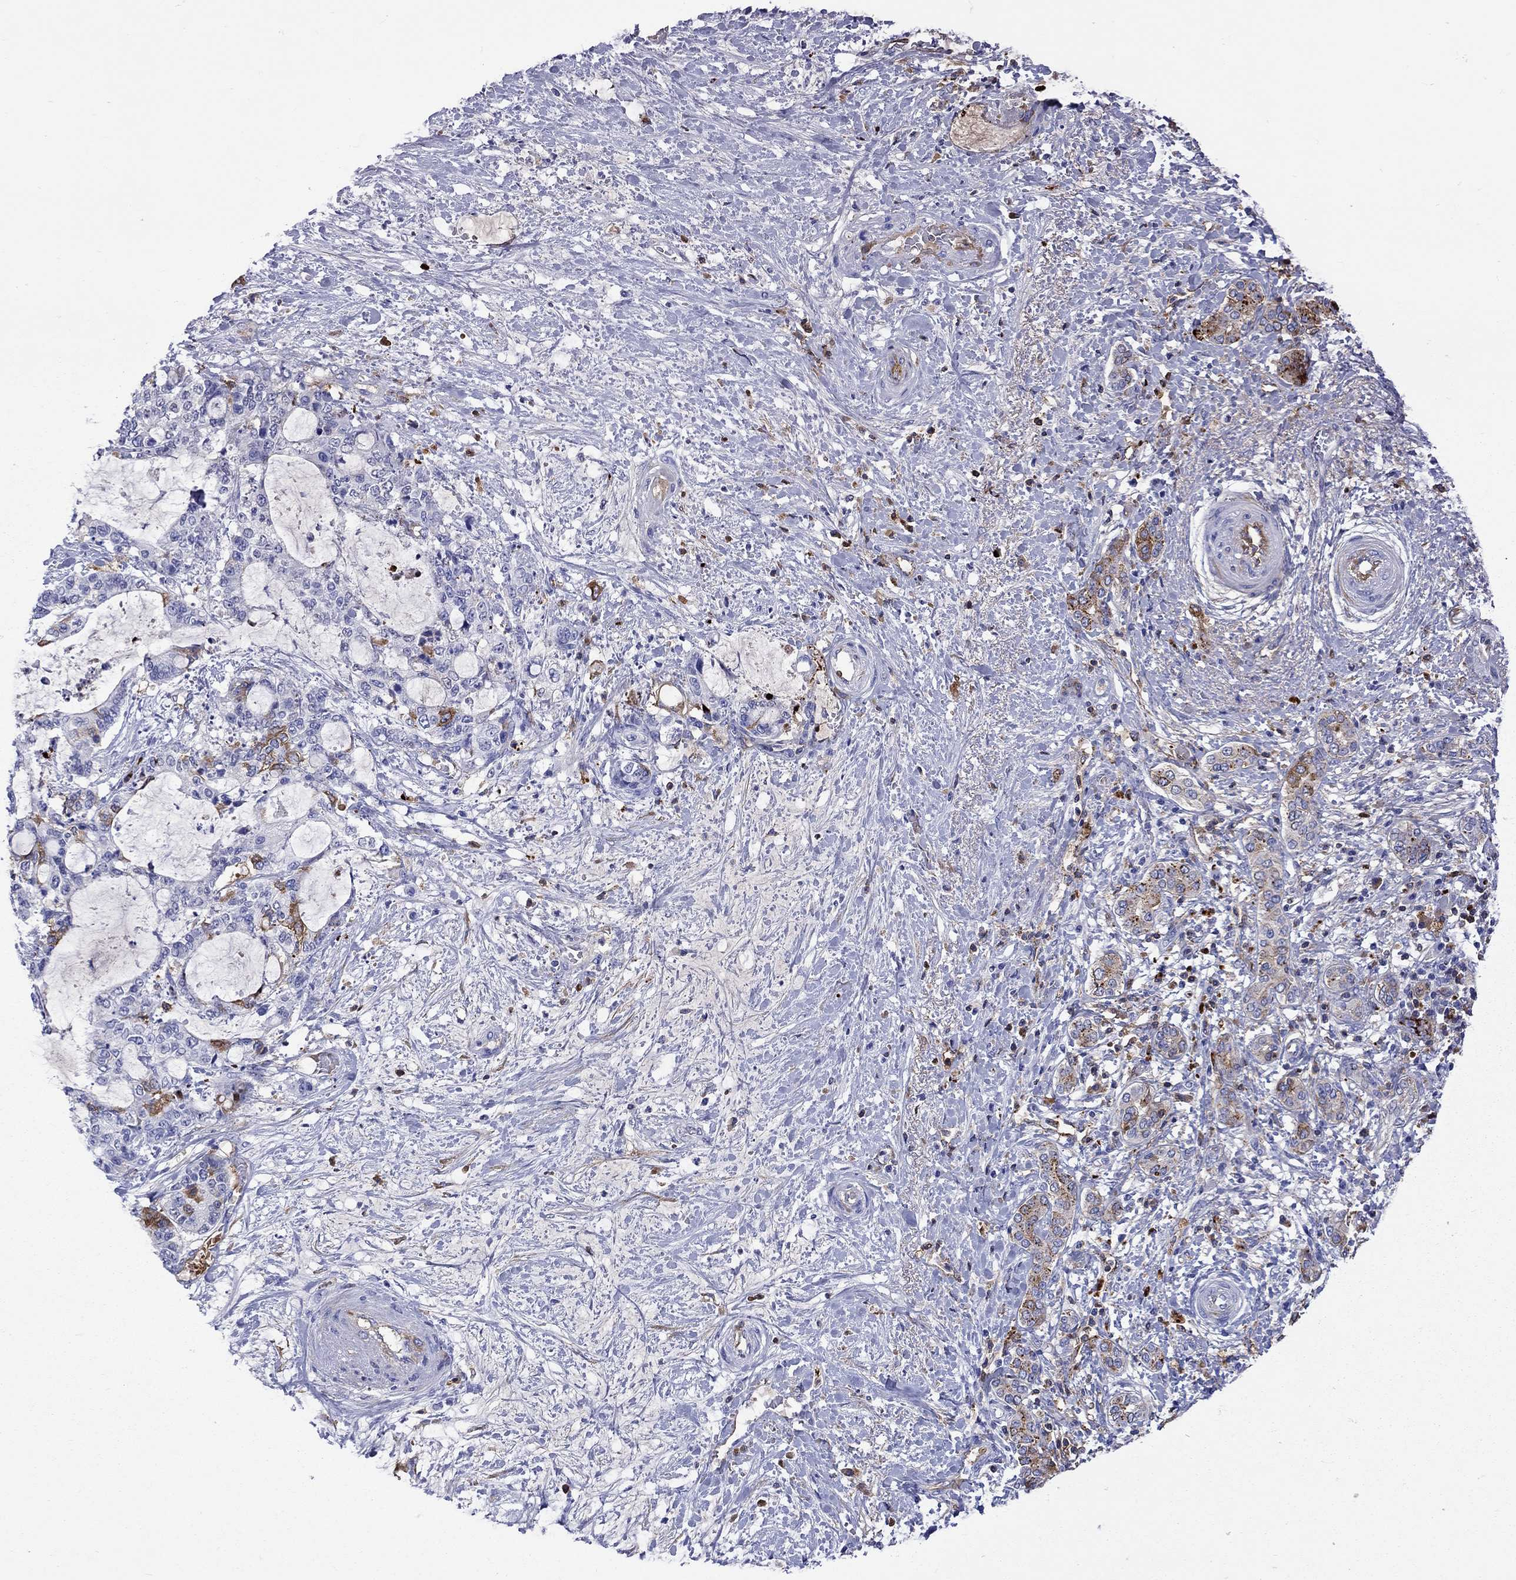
{"staining": {"intensity": "moderate", "quantity": "<25%", "location": "cytoplasmic/membranous"}, "tissue": "liver cancer", "cell_type": "Tumor cells", "image_type": "cancer", "snomed": [{"axis": "morphology", "description": "Normal tissue, NOS"}, {"axis": "morphology", "description": "Cholangiocarcinoma"}, {"axis": "topography", "description": "Liver"}, {"axis": "topography", "description": "Peripheral nerve tissue"}], "caption": "Liver cholangiocarcinoma was stained to show a protein in brown. There is low levels of moderate cytoplasmic/membranous expression in approximately <25% of tumor cells. The staining was performed using DAB to visualize the protein expression in brown, while the nuclei were stained in blue with hematoxylin (Magnification: 20x).", "gene": "SERPINA3", "patient": {"sex": "female", "age": 73}}